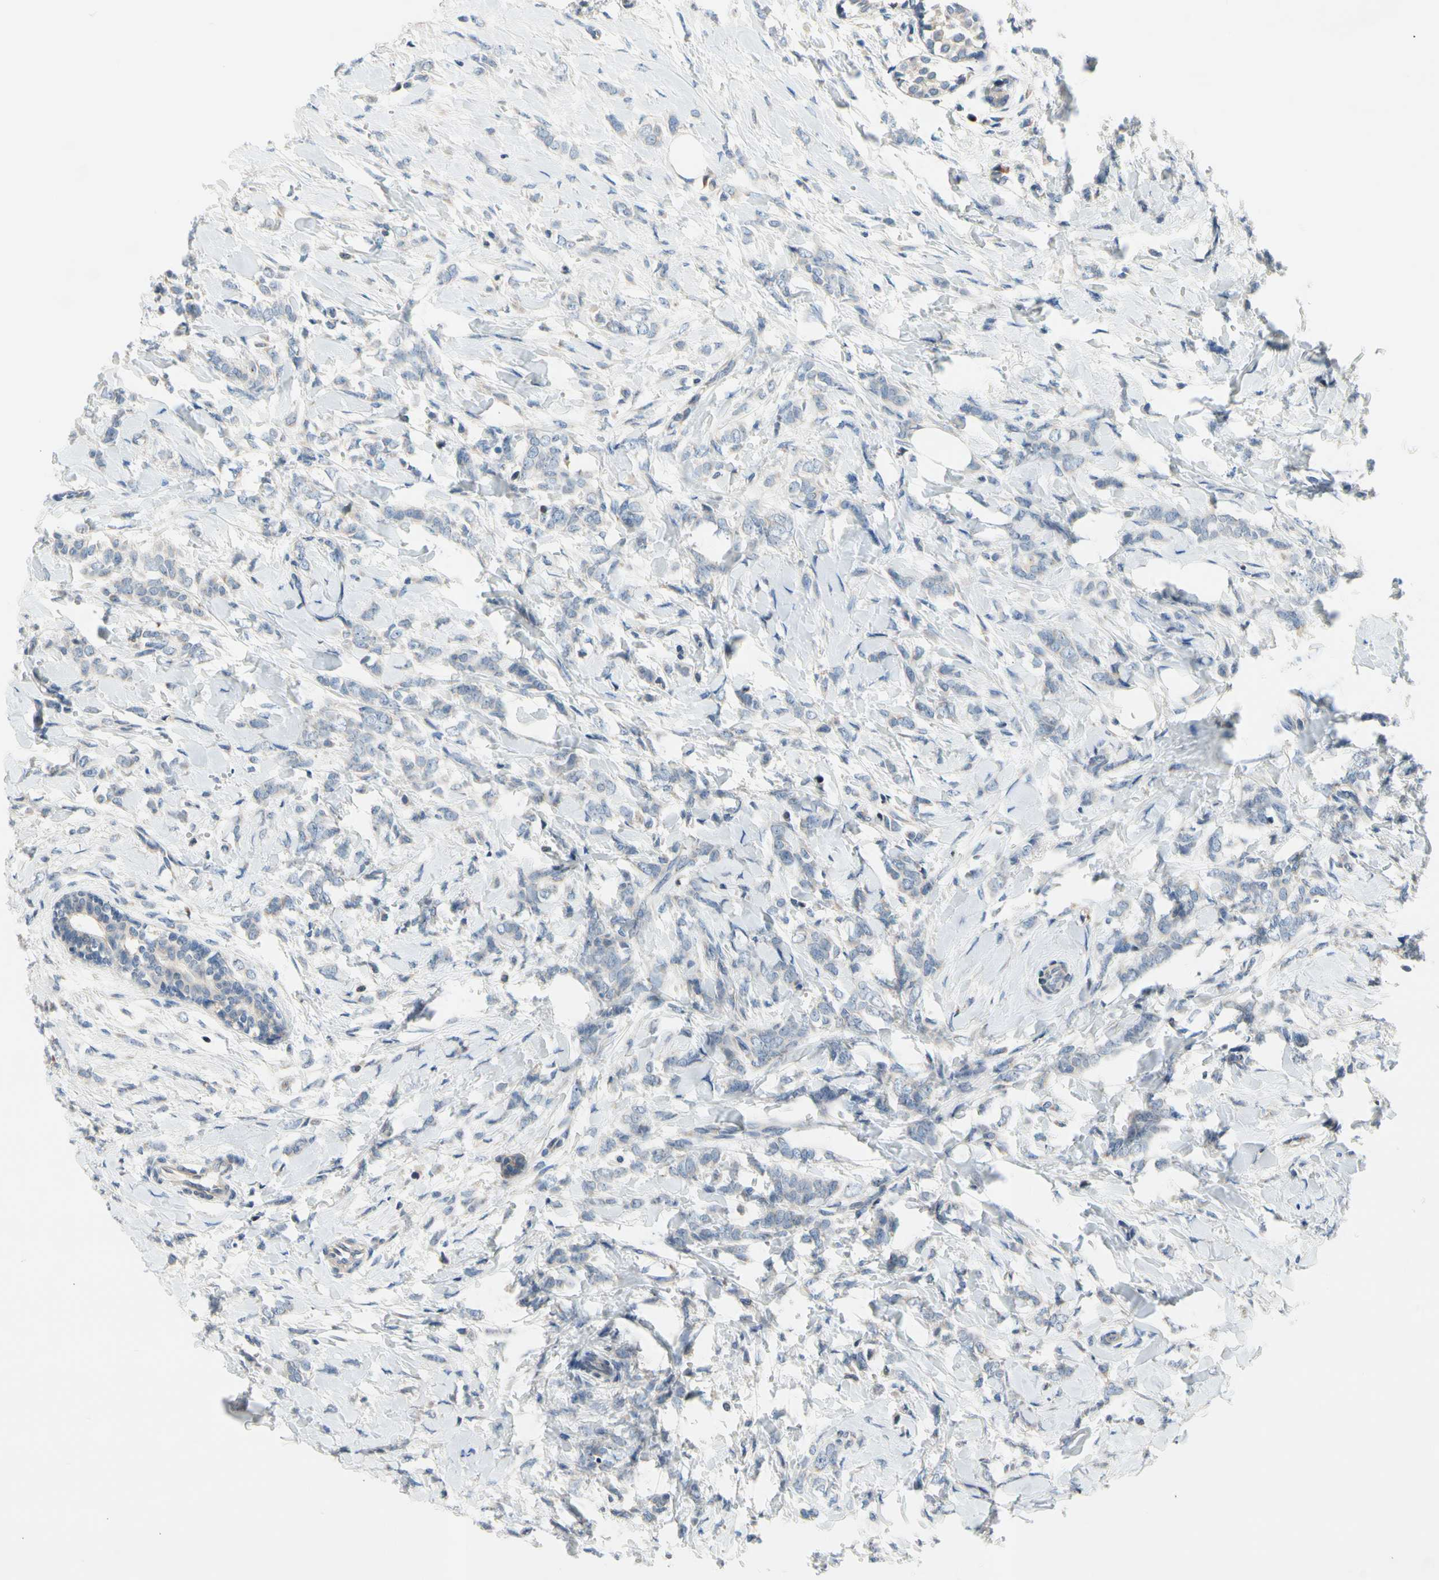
{"staining": {"intensity": "negative", "quantity": "none", "location": "none"}, "tissue": "breast cancer", "cell_type": "Tumor cells", "image_type": "cancer", "snomed": [{"axis": "morphology", "description": "Lobular carcinoma, in situ"}, {"axis": "morphology", "description": "Lobular carcinoma"}, {"axis": "topography", "description": "Breast"}], "caption": "Immunohistochemistry of human lobular carcinoma in situ (breast) shows no staining in tumor cells.", "gene": "SOX30", "patient": {"sex": "female", "age": 41}}